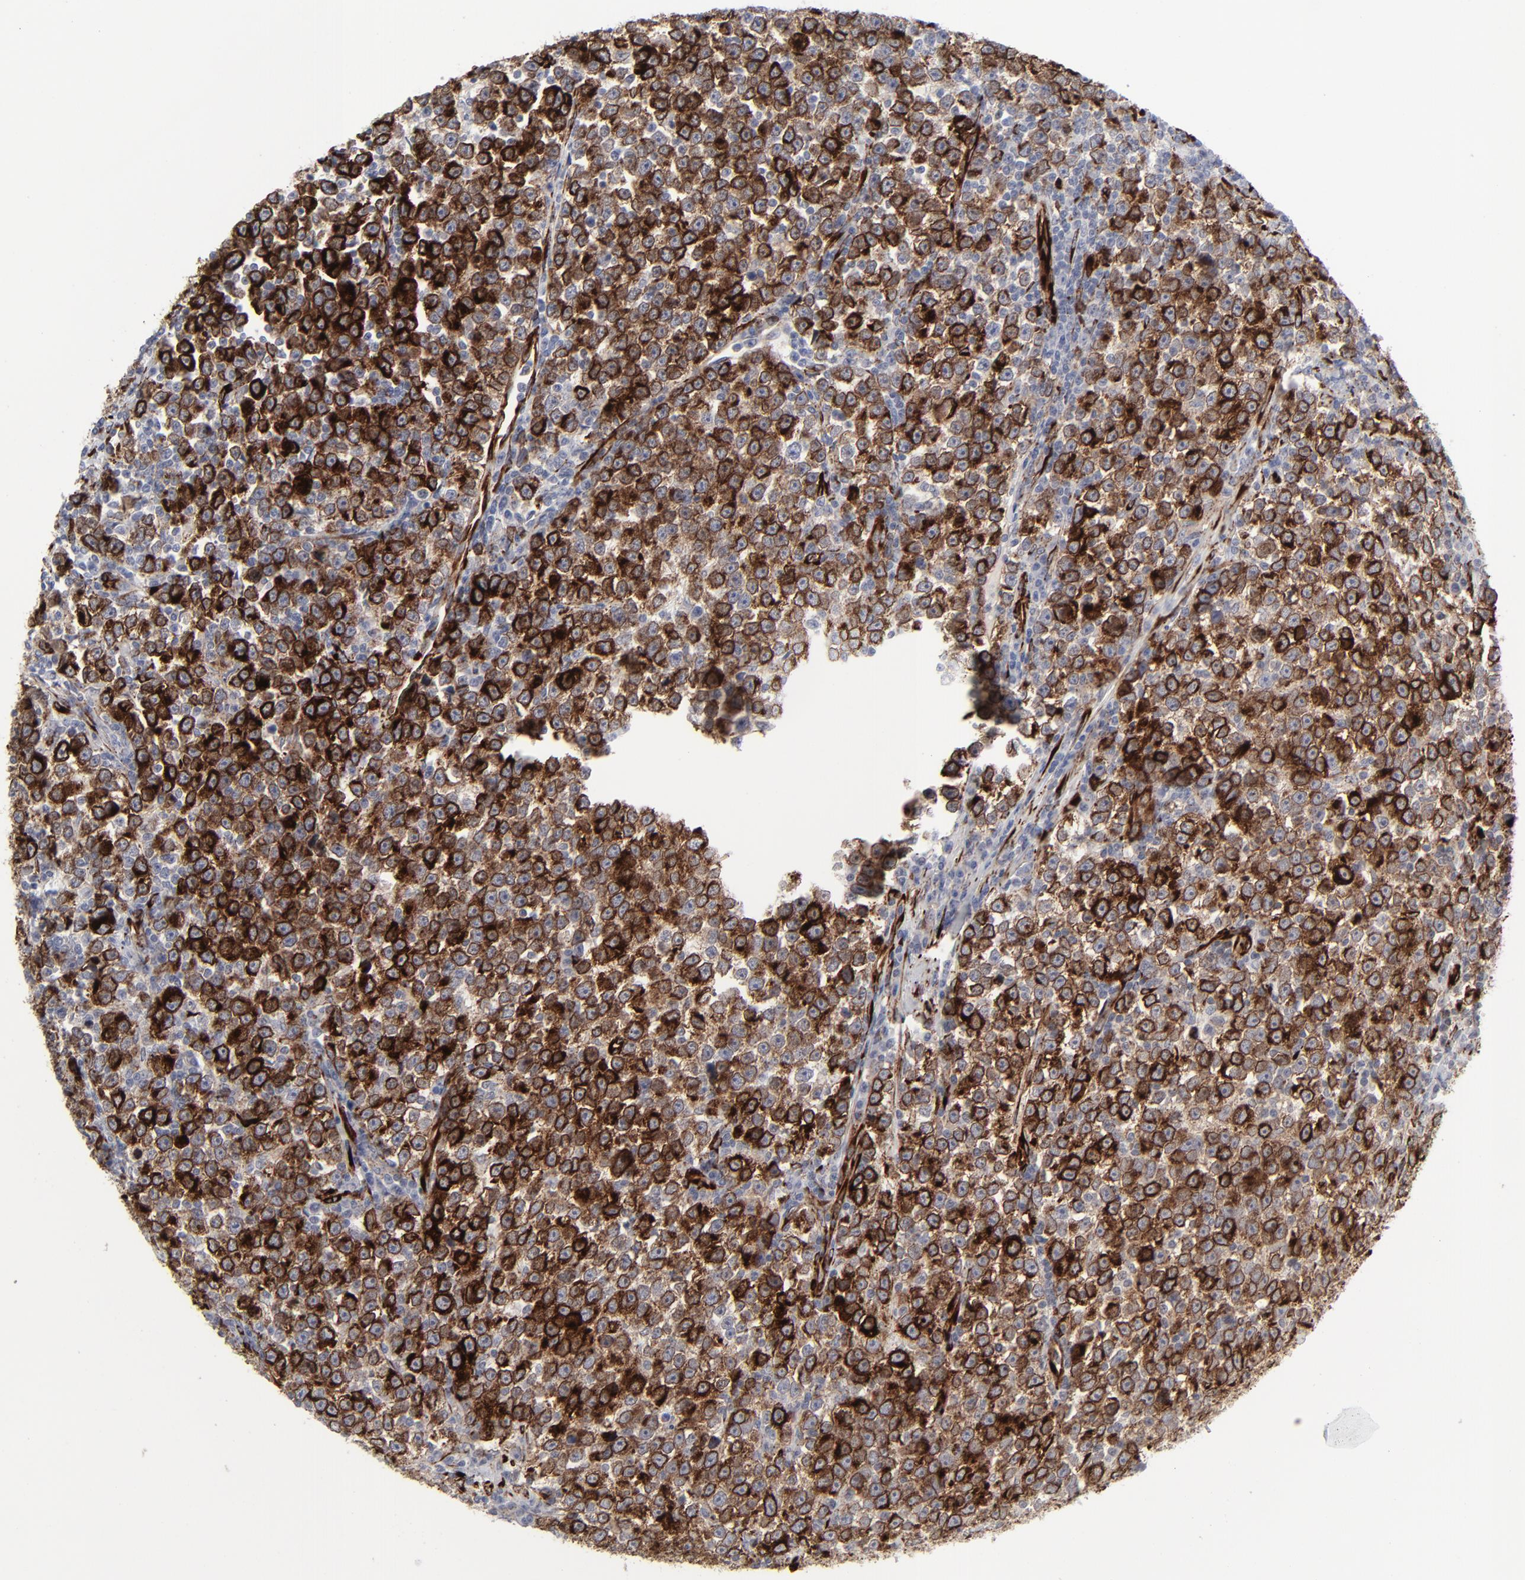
{"staining": {"intensity": "strong", "quantity": ">75%", "location": "cytoplasmic/membranous"}, "tissue": "testis cancer", "cell_type": "Tumor cells", "image_type": "cancer", "snomed": [{"axis": "morphology", "description": "Seminoma, NOS"}, {"axis": "topography", "description": "Testis"}], "caption": "High-magnification brightfield microscopy of testis cancer stained with DAB (3,3'-diaminobenzidine) (brown) and counterstained with hematoxylin (blue). tumor cells exhibit strong cytoplasmic/membranous staining is present in approximately>75% of cells.", "gene": "SPARC", "patient": {"sex": "male", "age": 43}}